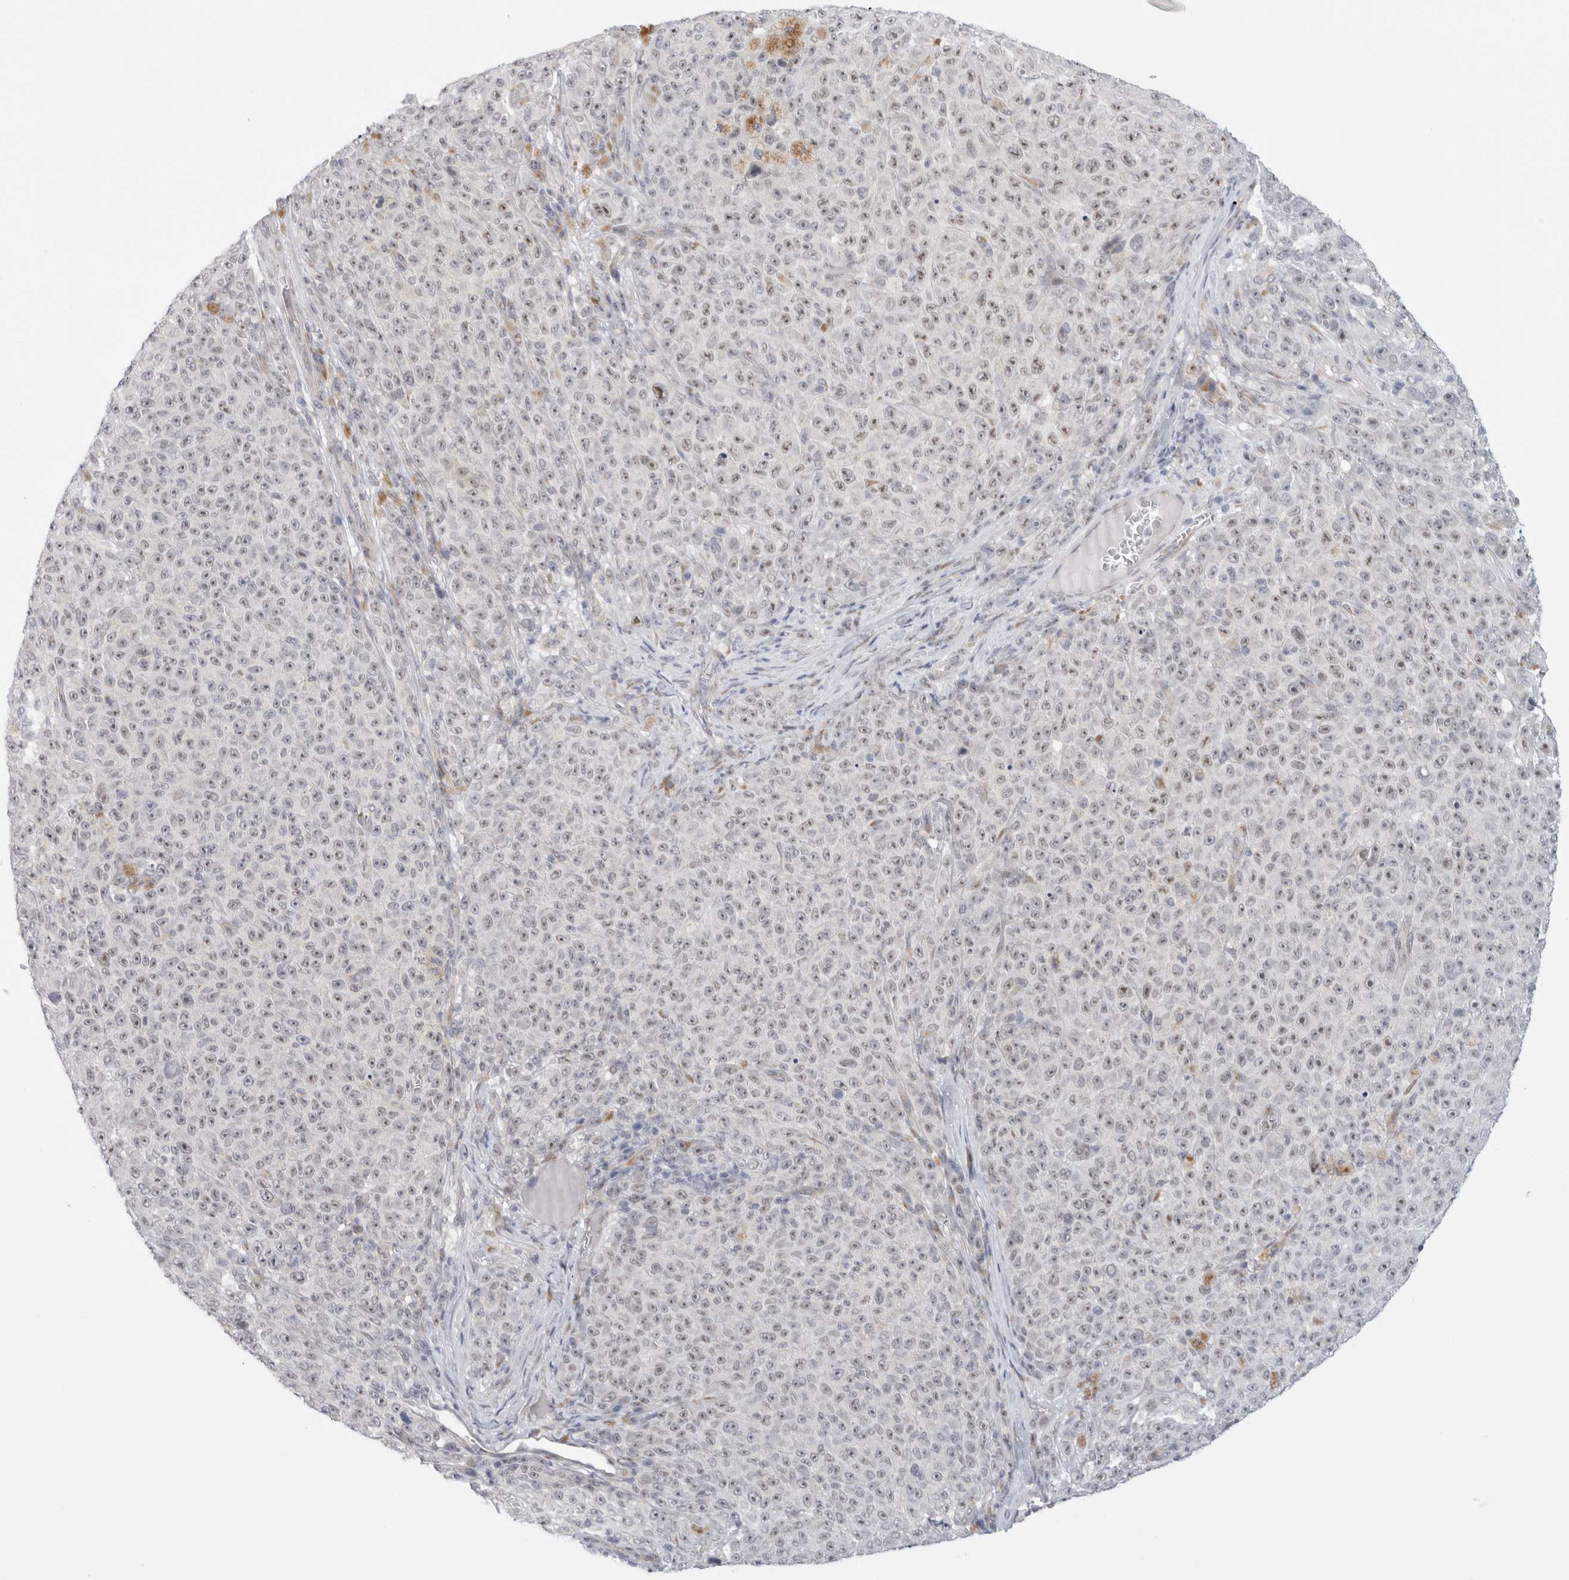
{"staining": {"intensity": "weak", "quantity": "25%-75%", "location": "nuclear"}, "tissue": "melanoma", "cell_type": "Tumor cells", "image_type": "cancer", "snomed": [{"axis": "morphology", "description": "Malignant melanoma, NOS"}, {"axis": "topography", "description": "Skin"}], "caption": "This is a photomicrograph of immunohistochemistry (IHC) staining of melanoma, which shows weak staining in the nuclear of tumor cells.", "gene": "TRMT1L", "patient": {"sex": "female", "age": 82}}